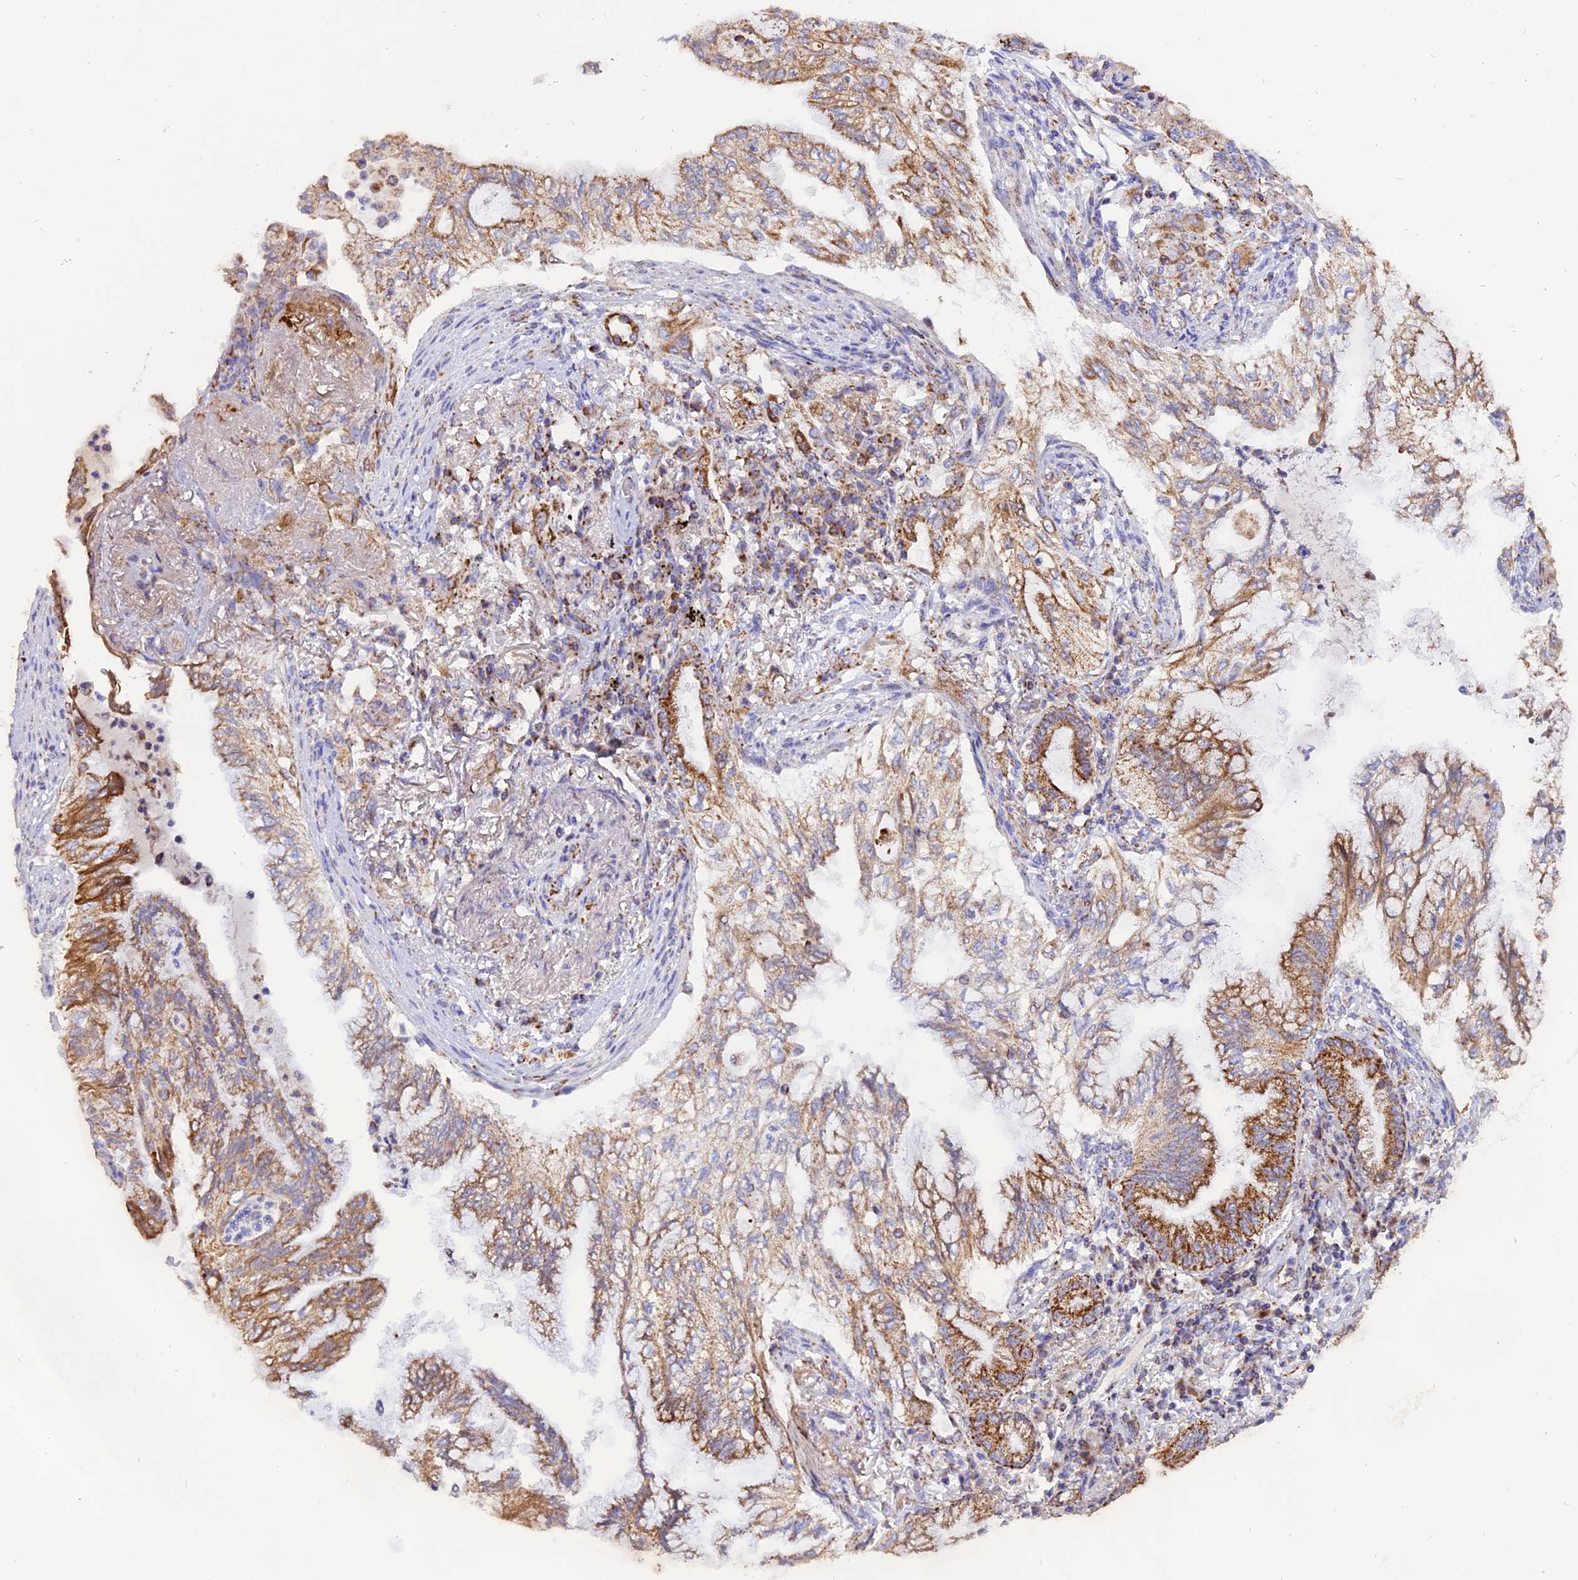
{"staining": {"intensity": "moderate", "quantity": ">75%", "location": "cytoplasmic/membranous"}, "tissue": "lung cancer", "cell_type": "Tumor cells", "image_type": "cancer", "snomed": [{"axis": "morphology", "description": "Adenocarcinoma, NOS"}, {"axis": "topography", "description": "Lung"}], "caption": "The micrograph displays immunohistochemical staining of lung cancer (adenocarcinoma). There is moderate cytoplasmic/membranous positivity is present in about >75% of tumor cells. The protein of interest is shown in brown color, while the nuclei are stained blue.", "gene": "MRPS34", "patient": {"sex": "female", "age": 70}}